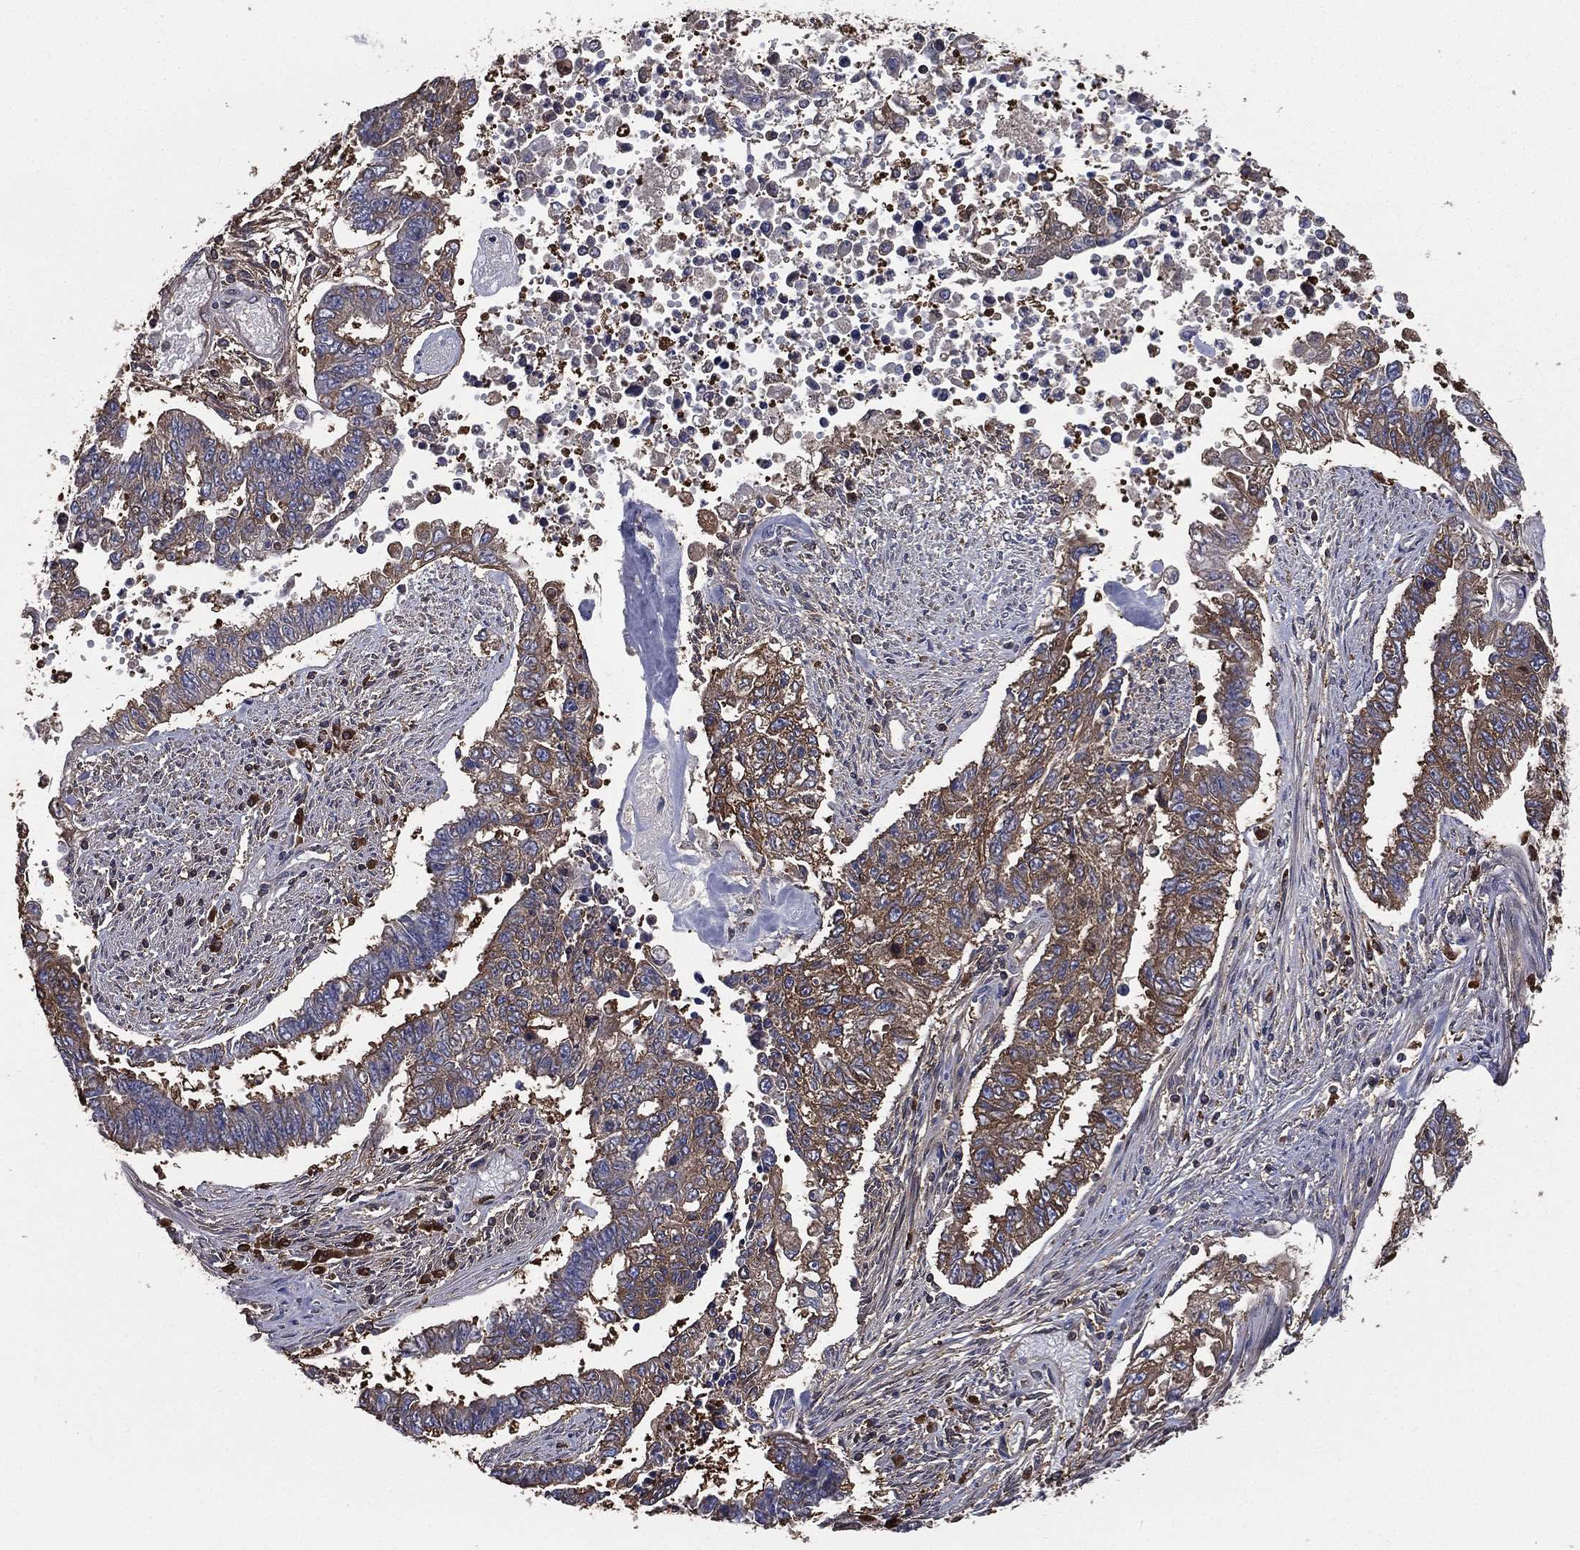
{"staining": {"intensity": "moderate", "quantity": ">75%", "location": "cytoplasmic/membranous"}, "tissue": "endometrial cancer", "cell_type": "Tumor cells", "image_type": "cancer", "snomed": [{"axis": "morphology", "description": "Adenocarcinoma, NOS"}, {"axis": "topography", "description": "Uterus"}], "caption": "Protein analysis of endometrial cancer tissue exhibits moderate cytoplasmic/membranous staining in about >75% of tumor cells. (brown staining indicates protein expression, while blue staining denotes nuclei).", "gene": "SARS1", "patient": {"sex": "female", "age": 59}}